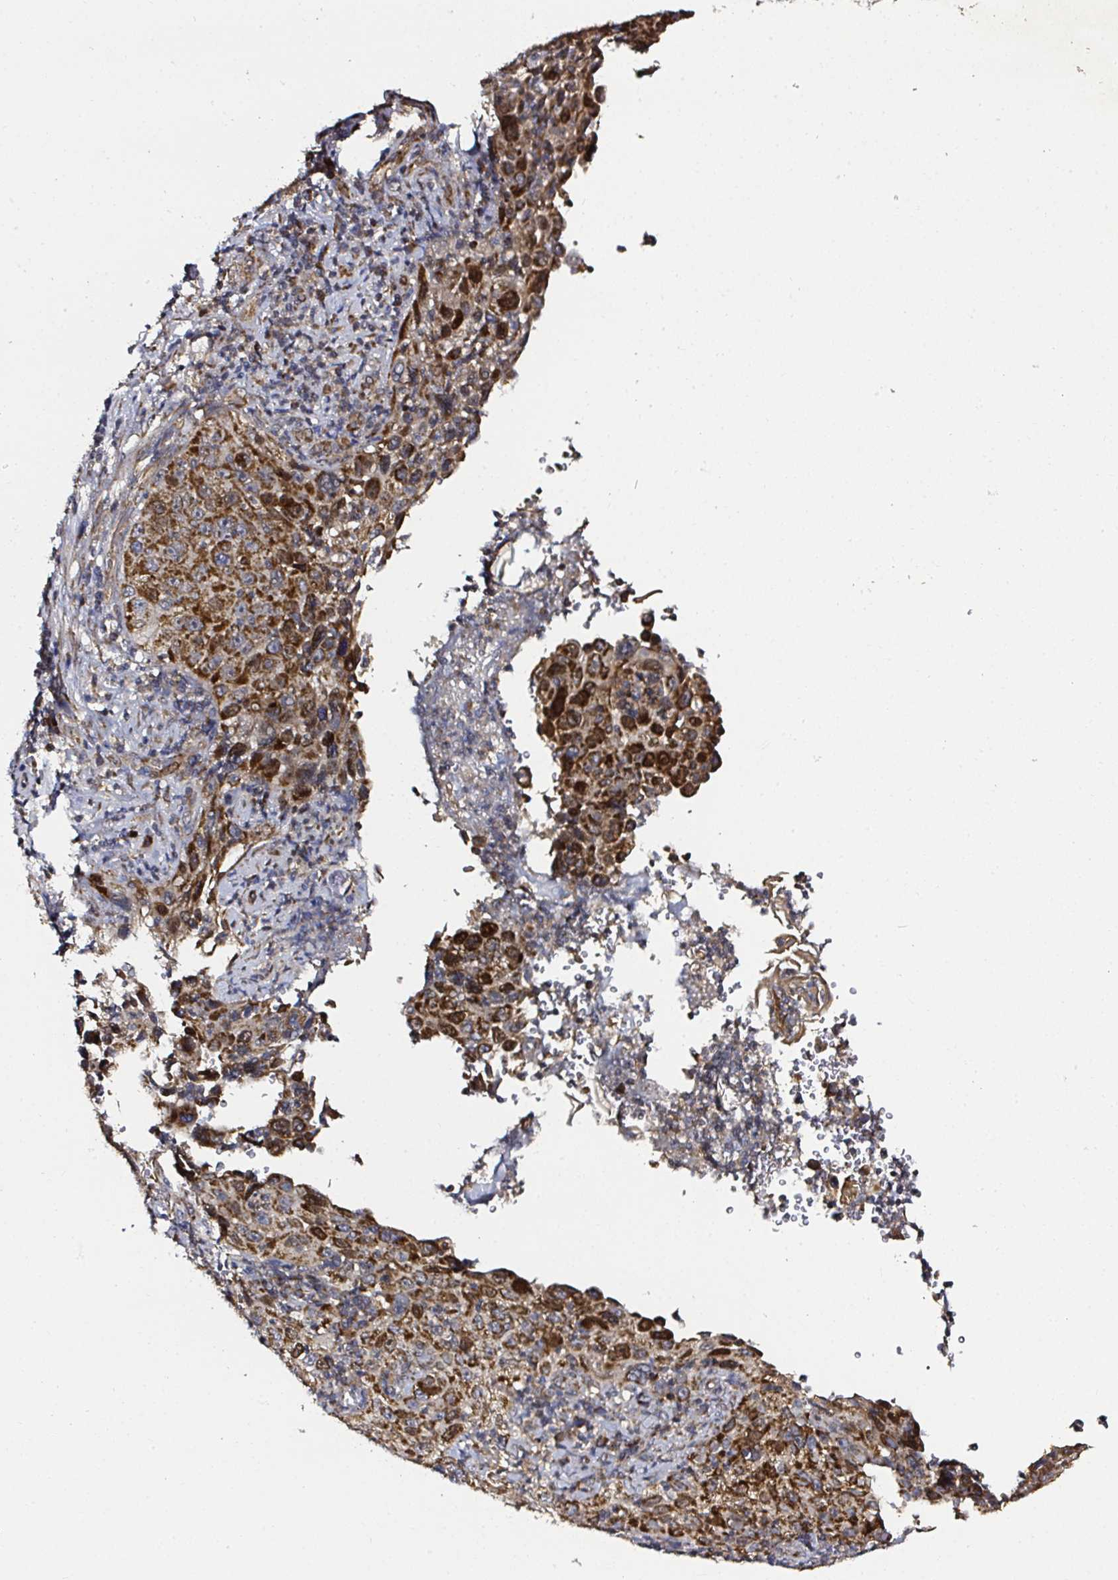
{"staining": {"intensity": "strong", "quantity": ">75%", "location": "cytoplasmic/membranous"}, "tissue": "cervical cancer", "cell_type": "Tumor cells", "image_type": "cancer", "snomed": [{"axis": "morphology", "description": "Squamous cell carcinoma, NOS"}, {"axis": "topography", "description": "Cervix"}], "caption": "Squamous cell carcinoma (cervical) stained with a protein marker demonstrates strong staining in tumor cells.", "gene": "ATAD3B", "patient": {"sex": "female", "age": 30}}